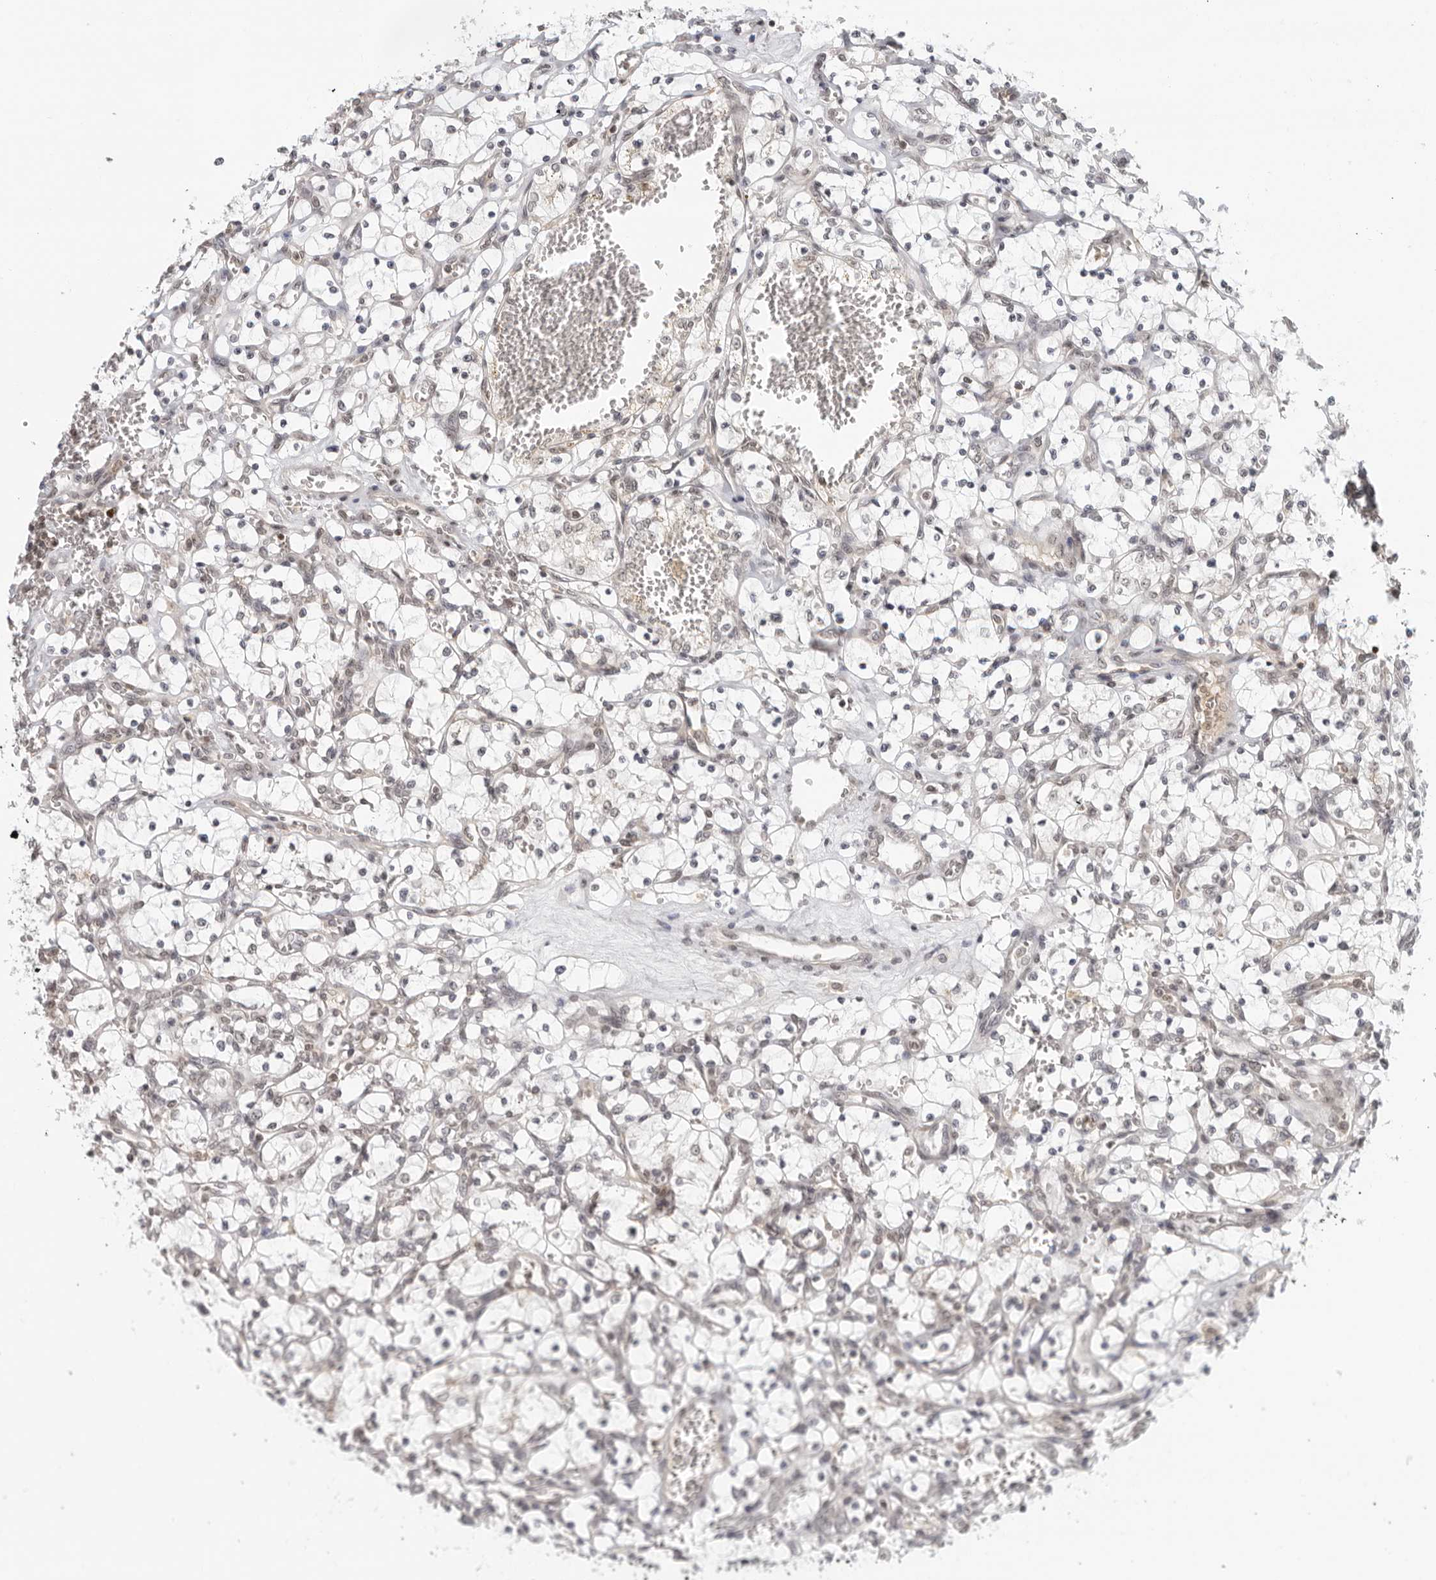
{"staining": {"intensity": "negative", "quantity": "none", "location": "none"}, "tissue": "renal cancer", "cell_type": "Tumor cells", "image_type": "cancer", "snomed": [{"axis": "morphology", "description": "Adenocarcinoma, NOS"}, {"axis": "topography", "description": "Kidney"}], "caption": "Immunohistochemistry micrograph of neoplastic tissue: human renal cancer stained with DAB (3,3'-diaminobenzidine) reveals no significant protein expression in tumor cells.", "gene": "CC2D1B", "patient": {"sex": "female", "age": 69}}